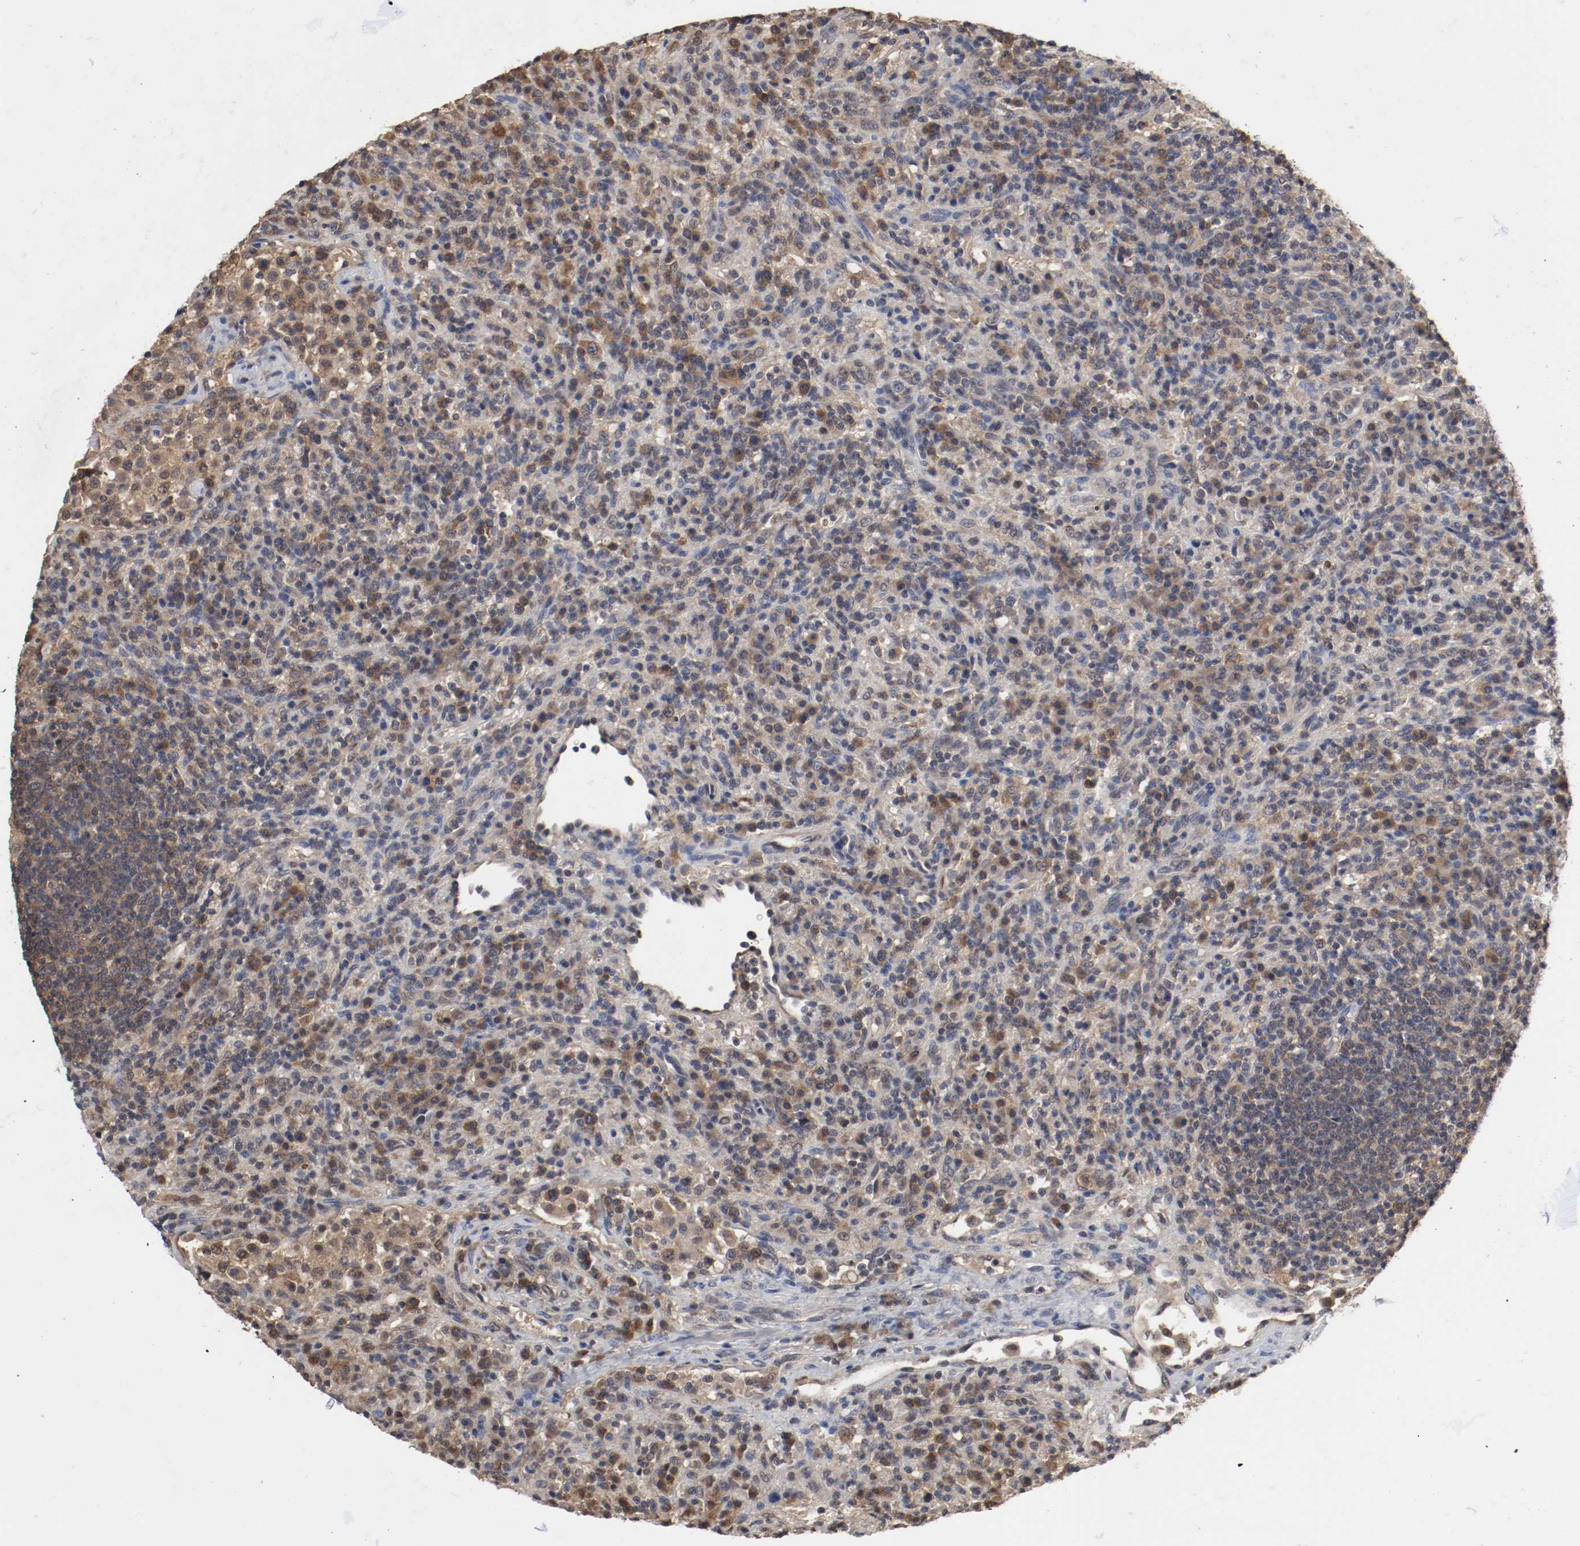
{"staining": {"intensity": "moderate", "quantity": ">75%", "location": "cytoplasmic/membranous,nuclear"}, "tissue": "lymphoma", "cell_type": "Tumor cells", "image_type": "cancer", "snomed": [{"axis": "morphology", "description": "Hodgkin's disease, NOS"}, {"axis": "topography", "description": "Lymph node"}], "caption": "Lymphoma tissue reveals moderate cytoplasmic/membranous and nuclear staining in about >75% of tumor cells, visualized by immunohistochemistry. (IHC, brightfield microscopy, high magnification).", "gene": "AFG3L2", "patient": {"sex": "male", "age": 65}}